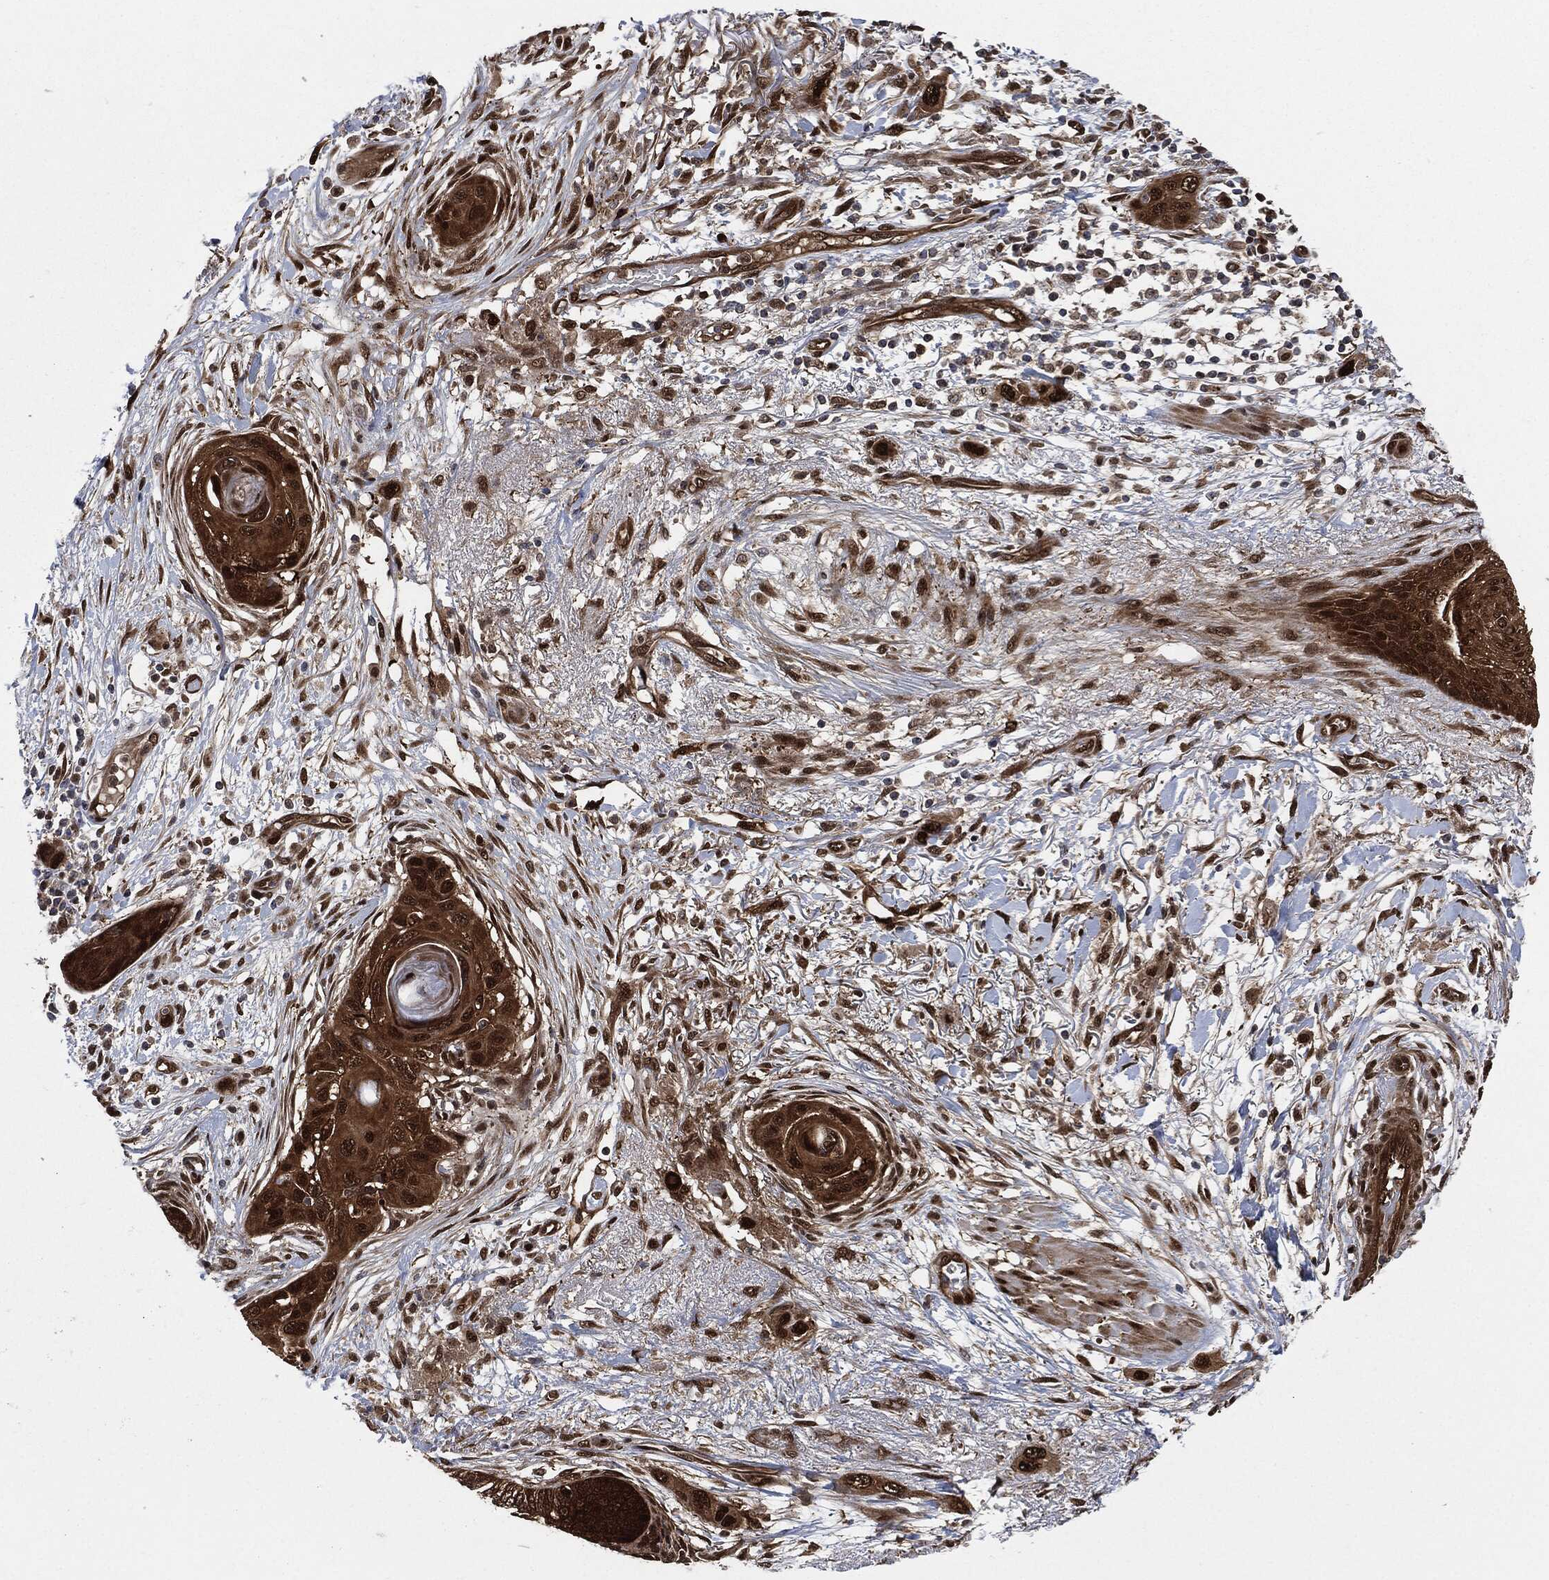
{"staining": {"intensity": "strong", "quantity": ">75%", "location": "cytoplasmic/membranous,nuclear"}, "tissue": "skin cancer", "cell_type": "Tumor cells", "image_type": "cancer", "snomed": [{"axis": "morphology", "description": "Squamous cell carcinoma, NOS"}, {"axis": "topography", "description": "Skin"}], "caption": "Protein staining reveals strong cytoplasmic/membranous and nuclear staining in approximately >75% of tumor cells in skin cancer (squamous cell carcinoma).", "gene": "DCTN1", "patient": {"sex": "male", "age": 79}}